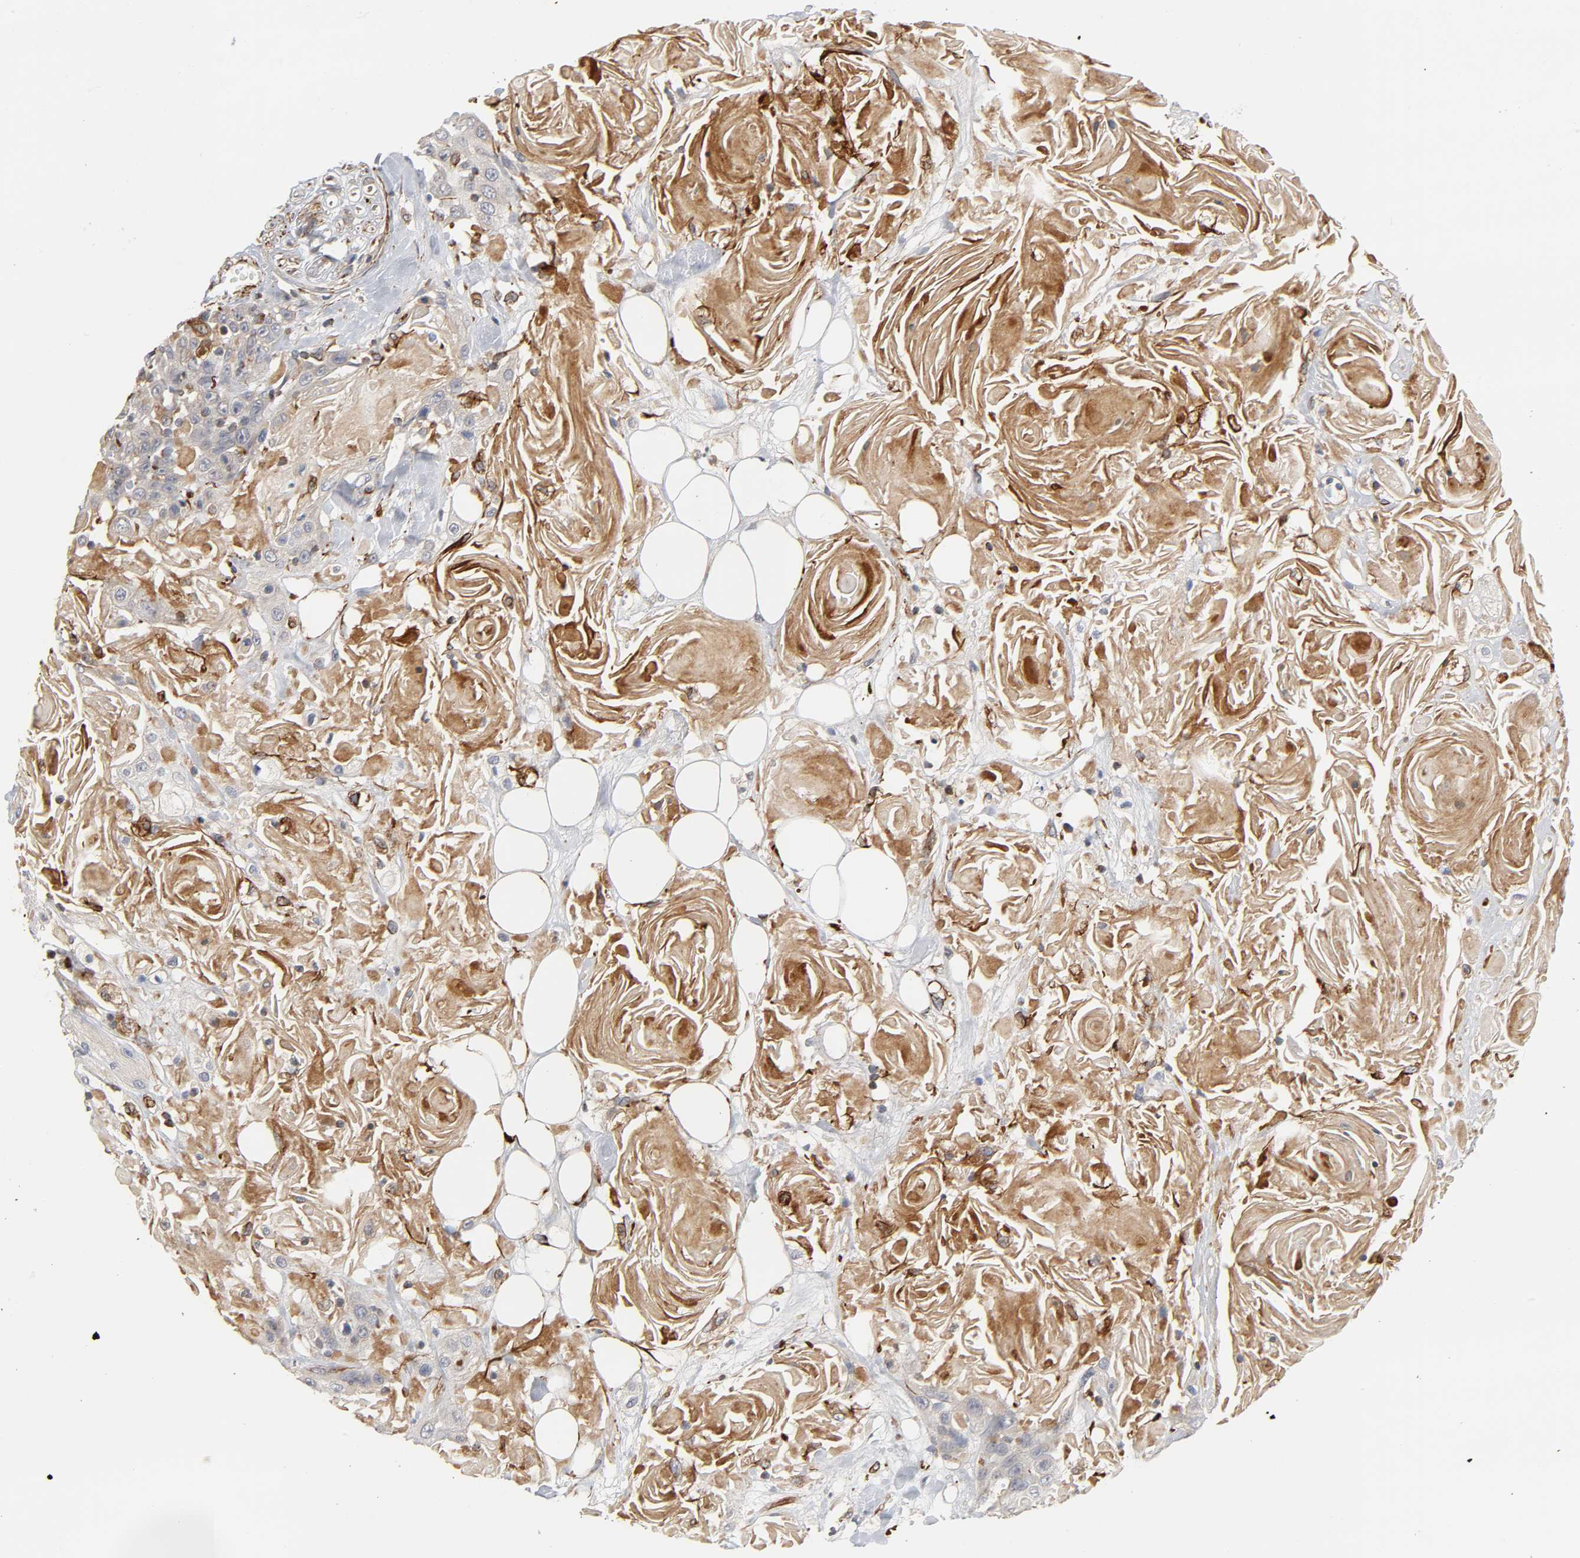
{"staining": {"intensity": "weak", "quantity": "25%-75%", "location": "cytoplasmic/membranous"}, "tissue": "head and neck cancer", "cell_type": "Tumor cells", "image_type": "cancer", "snomed": [{"axis": "morphology", "description": "Squamous cell carcinoma, NOS"}, {"axis": "topography", "description": "Head-Neck"}], "caption": "The micrograph reveals a brown stain indicating the presence of a protein in the cytoplasmic/membranous of tumor cells in squamous cell carcinoma (head and neck).", "gene": "FAM118A", "patient": {"sex": "female", "age": 84}}